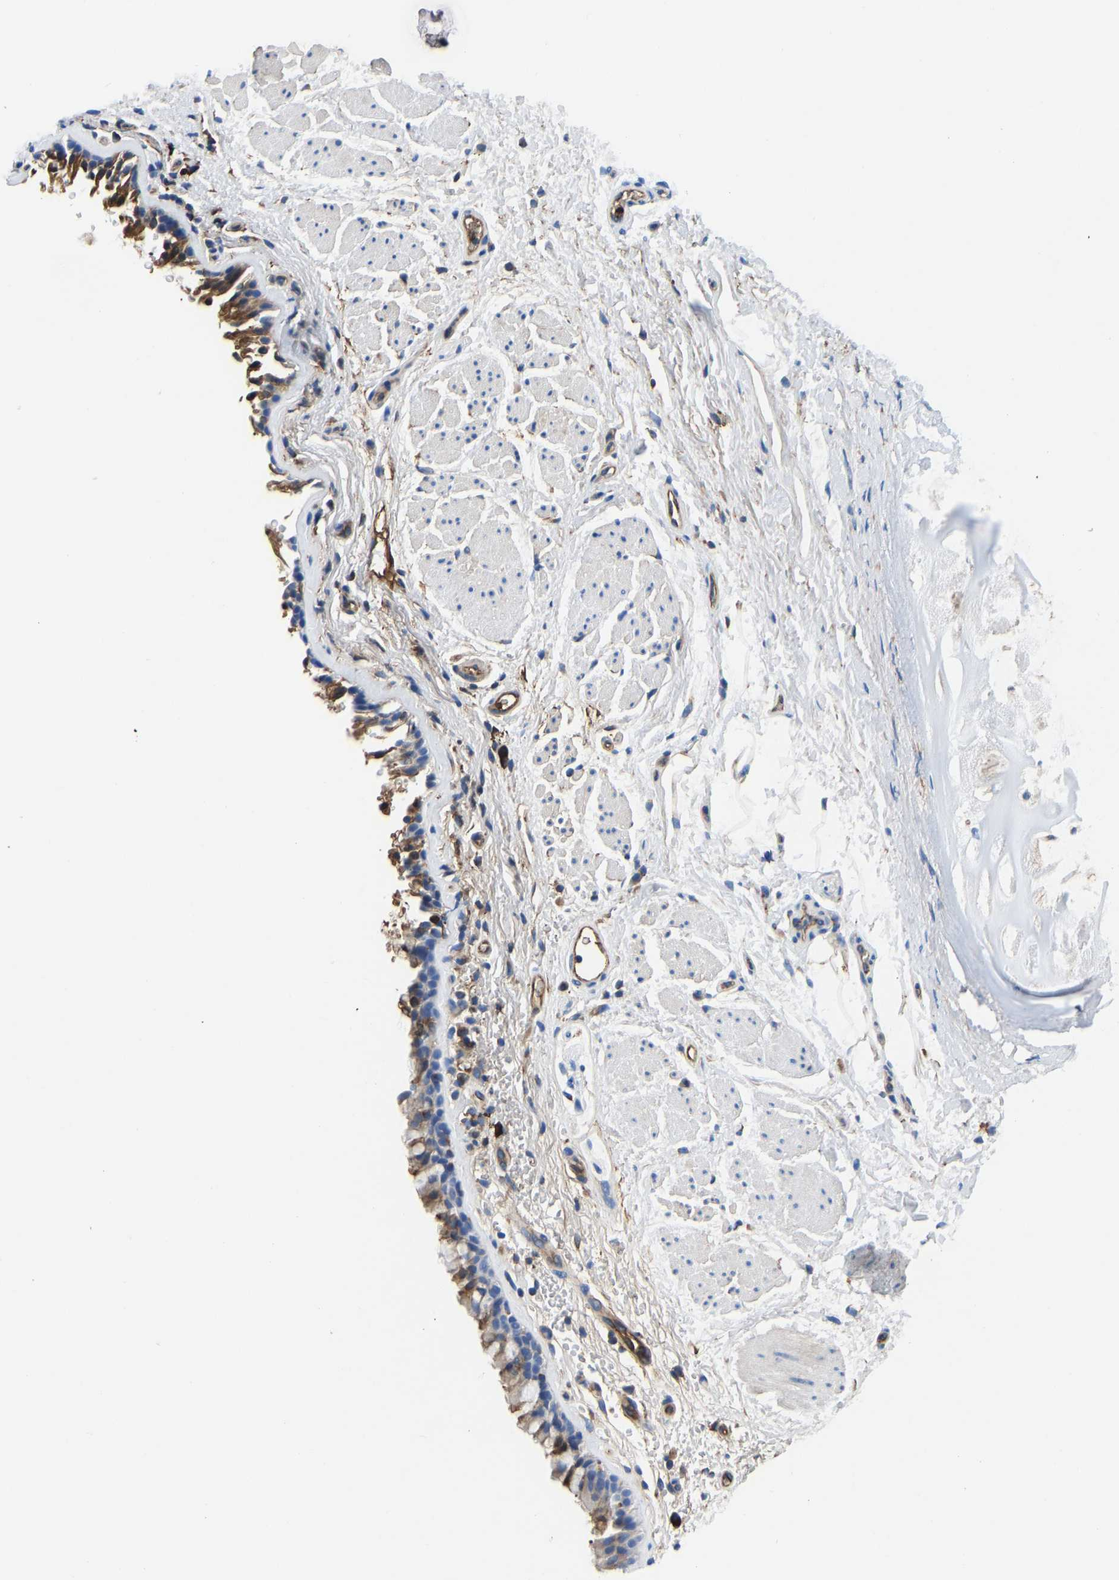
{"staining": {"intensity": "moderate", "quantity": "25%-75%", "location": "cytoplasmic/membranous"}, "tissue": "bronchus", "cell_type": "Respiratory epithelial cells", "image_type": "normal", "snomed": [{"axis": "morphology", "description": "Normal tissue, NOS"}, {"axis": "topography", "description": "Cartilage tissue"}, {"axis": "topography", "description": "Bronchus"}], "caption": "Moderate cytoplasmic/membranous expression is appreciated in approximately 25%-75% of respiratory epithelial cells in benign bronchus. The staining was performed using DAB (3,3'-diaminobenzidine) to visualize the protein expression in brown, while the nuclei were stained in blue with hematoxylin (Magnification: 20x).", "gene": "HSPG2", "patient": {"sex": "female", "age": 53}}